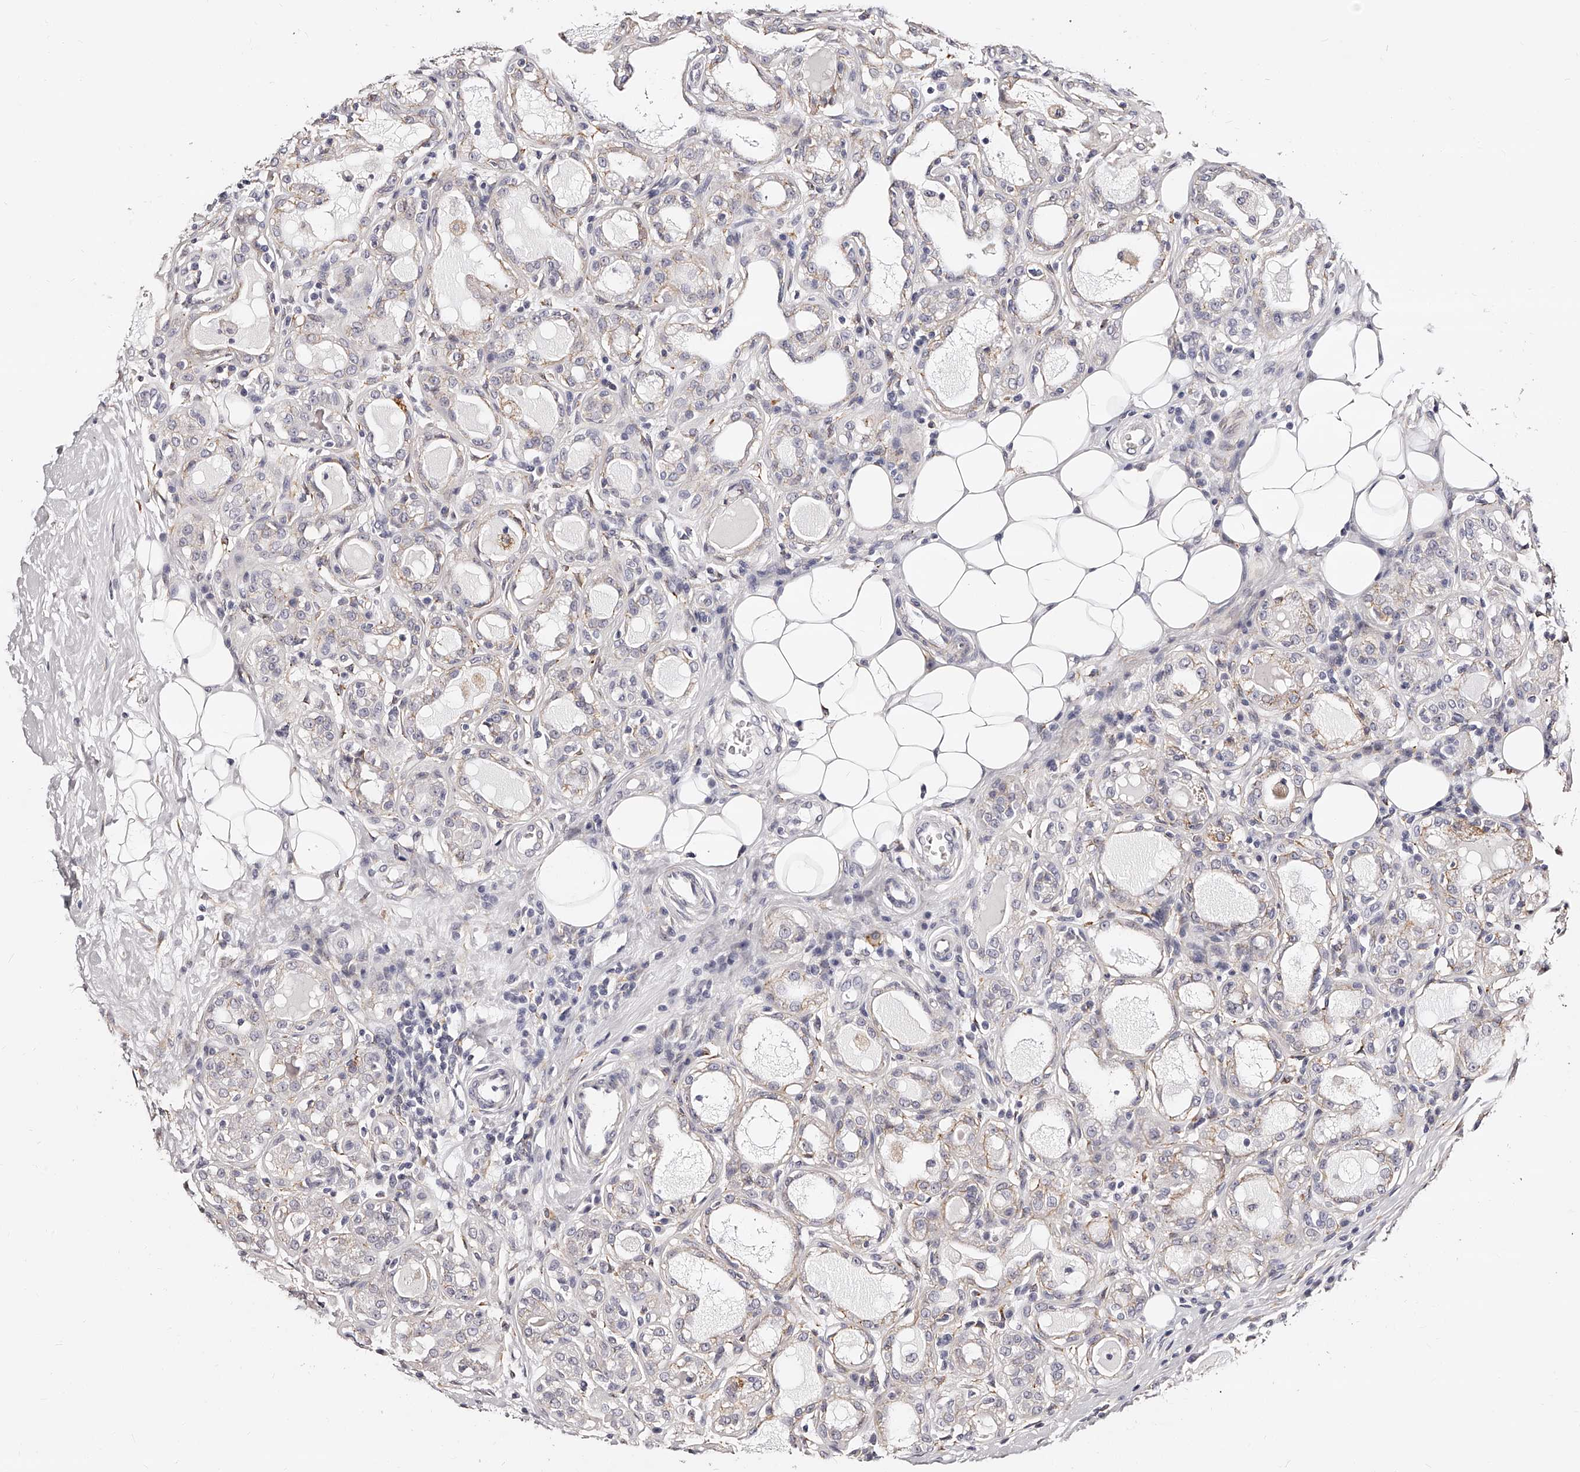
{"staining": {"intensity": "negative", "quantity": "none", "location": "none"}, "tissue": "breast cancer", "cell_type": "Tumor cells", "image_type": "cancer", "snomed": [{"axis": "morphology", "description": "Duct carcinoma"}, {"axis": "topography", "description": "Breast"}], "caption": "DAB (3,3'-diaminobenzidine) immunohistochemical staining of breast infiltrating ductal carcinoma demonstrates no significant staining in tumor cells.", "gene": "CD82", "patient": {"sex": "female", "age": 27}}